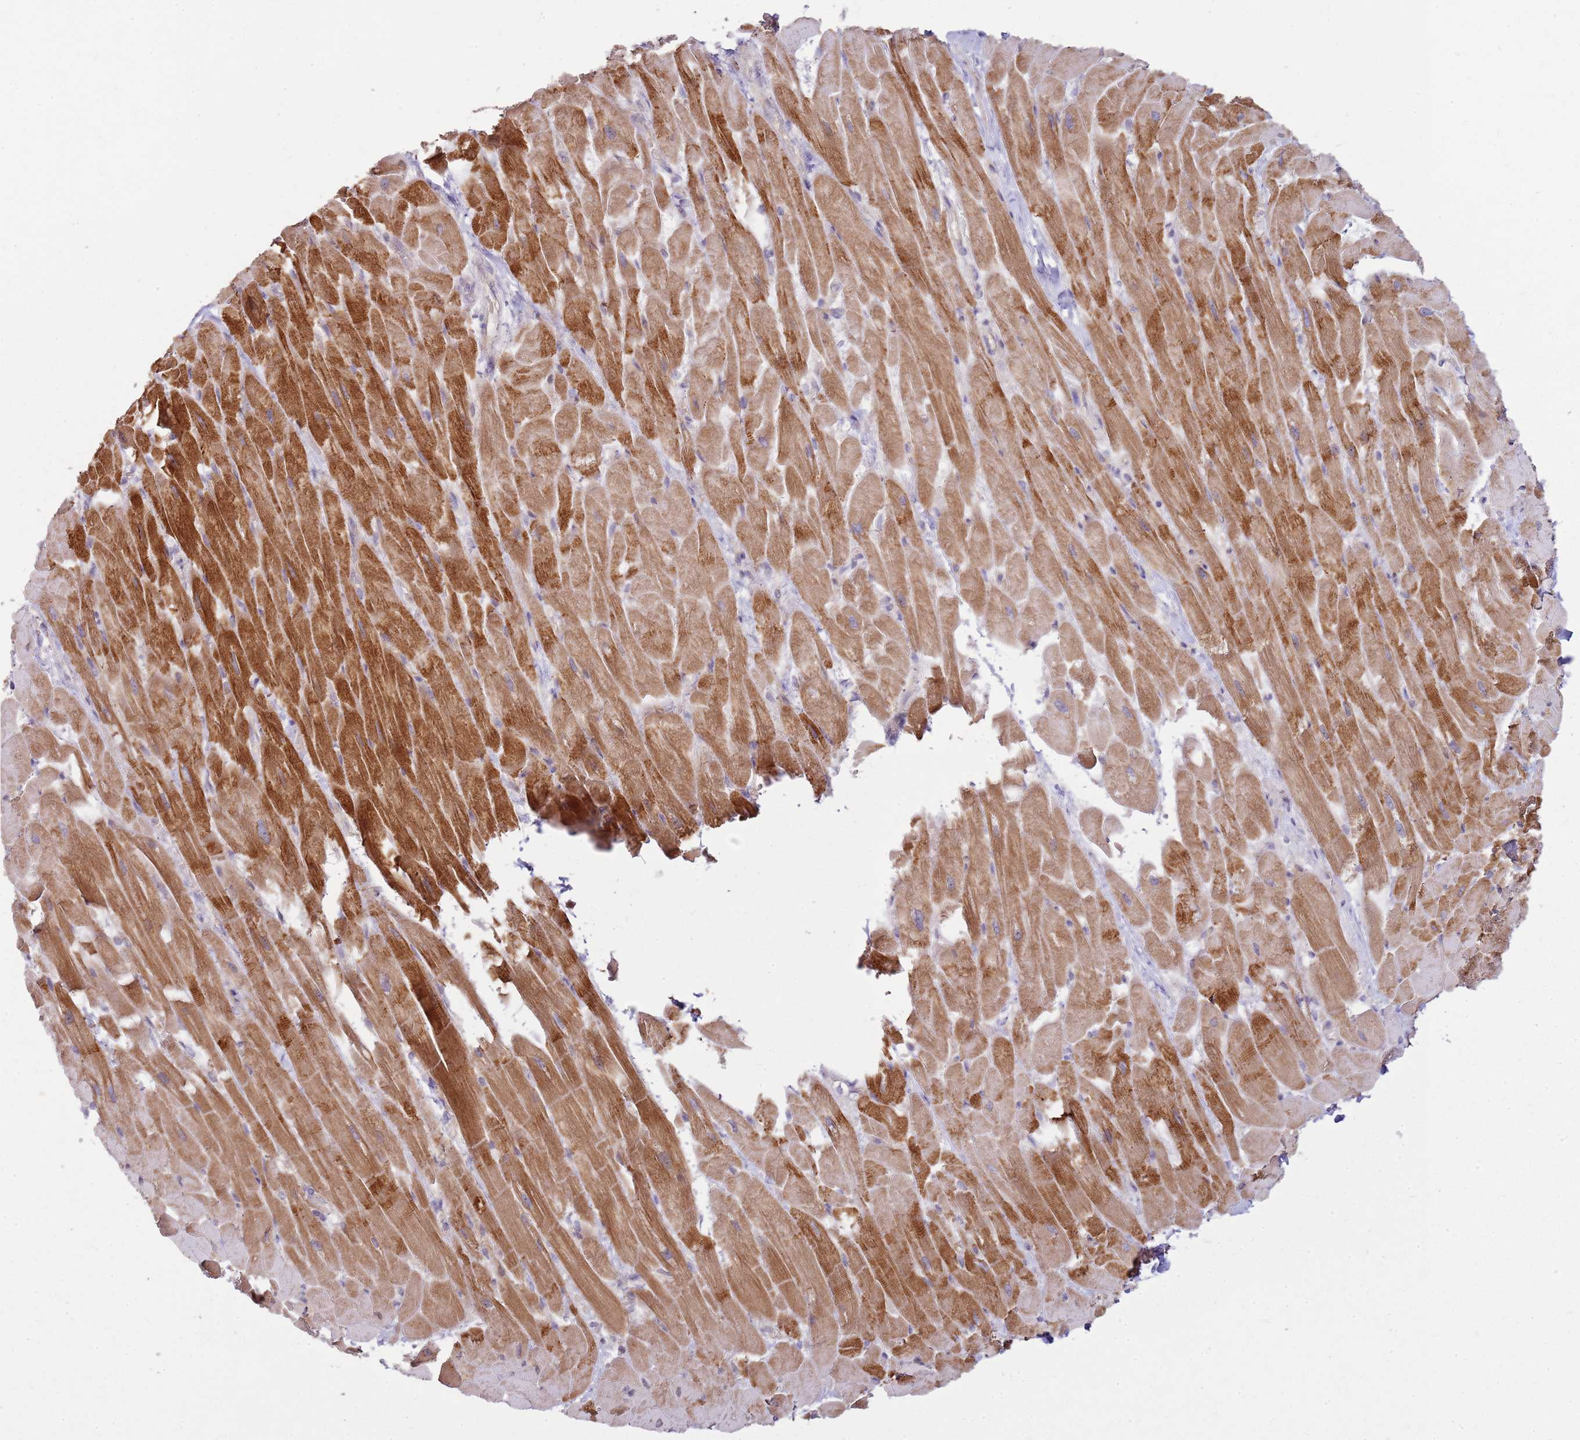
{"staining": {"intensity": "moderate", "quantity": ">75%", "location": "cytoplasmic/membranous"}, "tissue": "heart muscle", "cell_type": "Cardiomyocytes", "image_type": "normal", "snomed": [{"axis": "morphology", "description": "Normal tissue, NOS"}, {"axis": "topography", "description": "Heart"}], "caption": "A high-resolution micrograph shows immunohistochemistry staining of normal heart muscle, which shows moderate cytoplasmic/membranous staining in about >75% of cardiomyocytes. Nuclei are stained in blue.", "gene": "GRAP", "patient": {"sex": "male", "age": 37}}